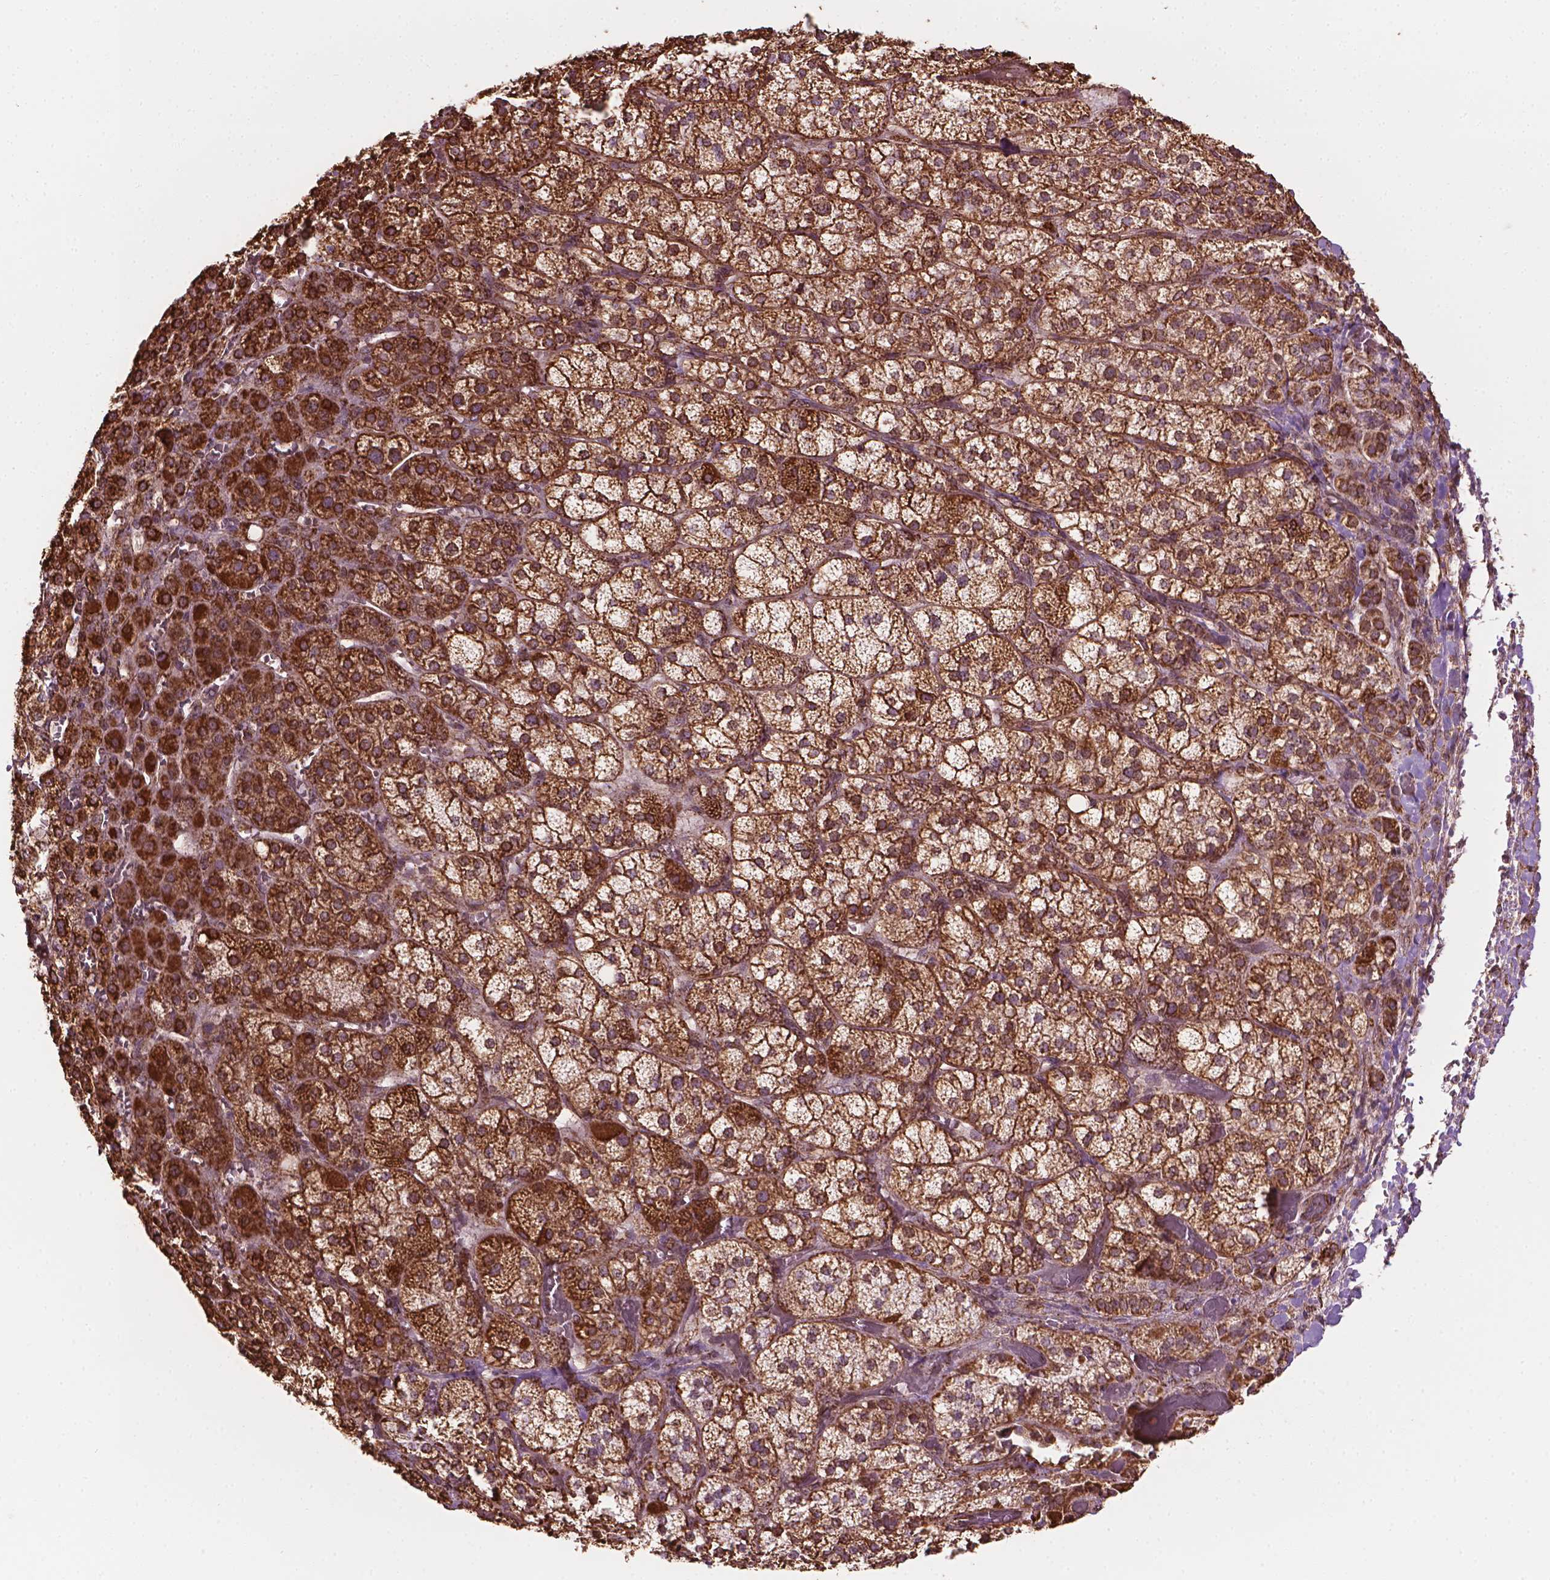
{"staining": {"intensity": "moderate", "quantity": ">75%", "location": "cytoplasmic/membranous"}, "tissue": "adrenal gland", "cell_type": "Glandular cells", "image_type": "normal", "snomed": [{"axis": "morphology", "description": "Normal tissue, NOS"}, {"axis": "topography", "description": "Adrenal gland"}], "caption": "Protein analysis of normal adrenal gland displays moderate cytoplasmic/membranous staining in about >75% of glandular cells.", "gene": "HS3ST3A1", "patient": {"sex": "female", "age": 60}}